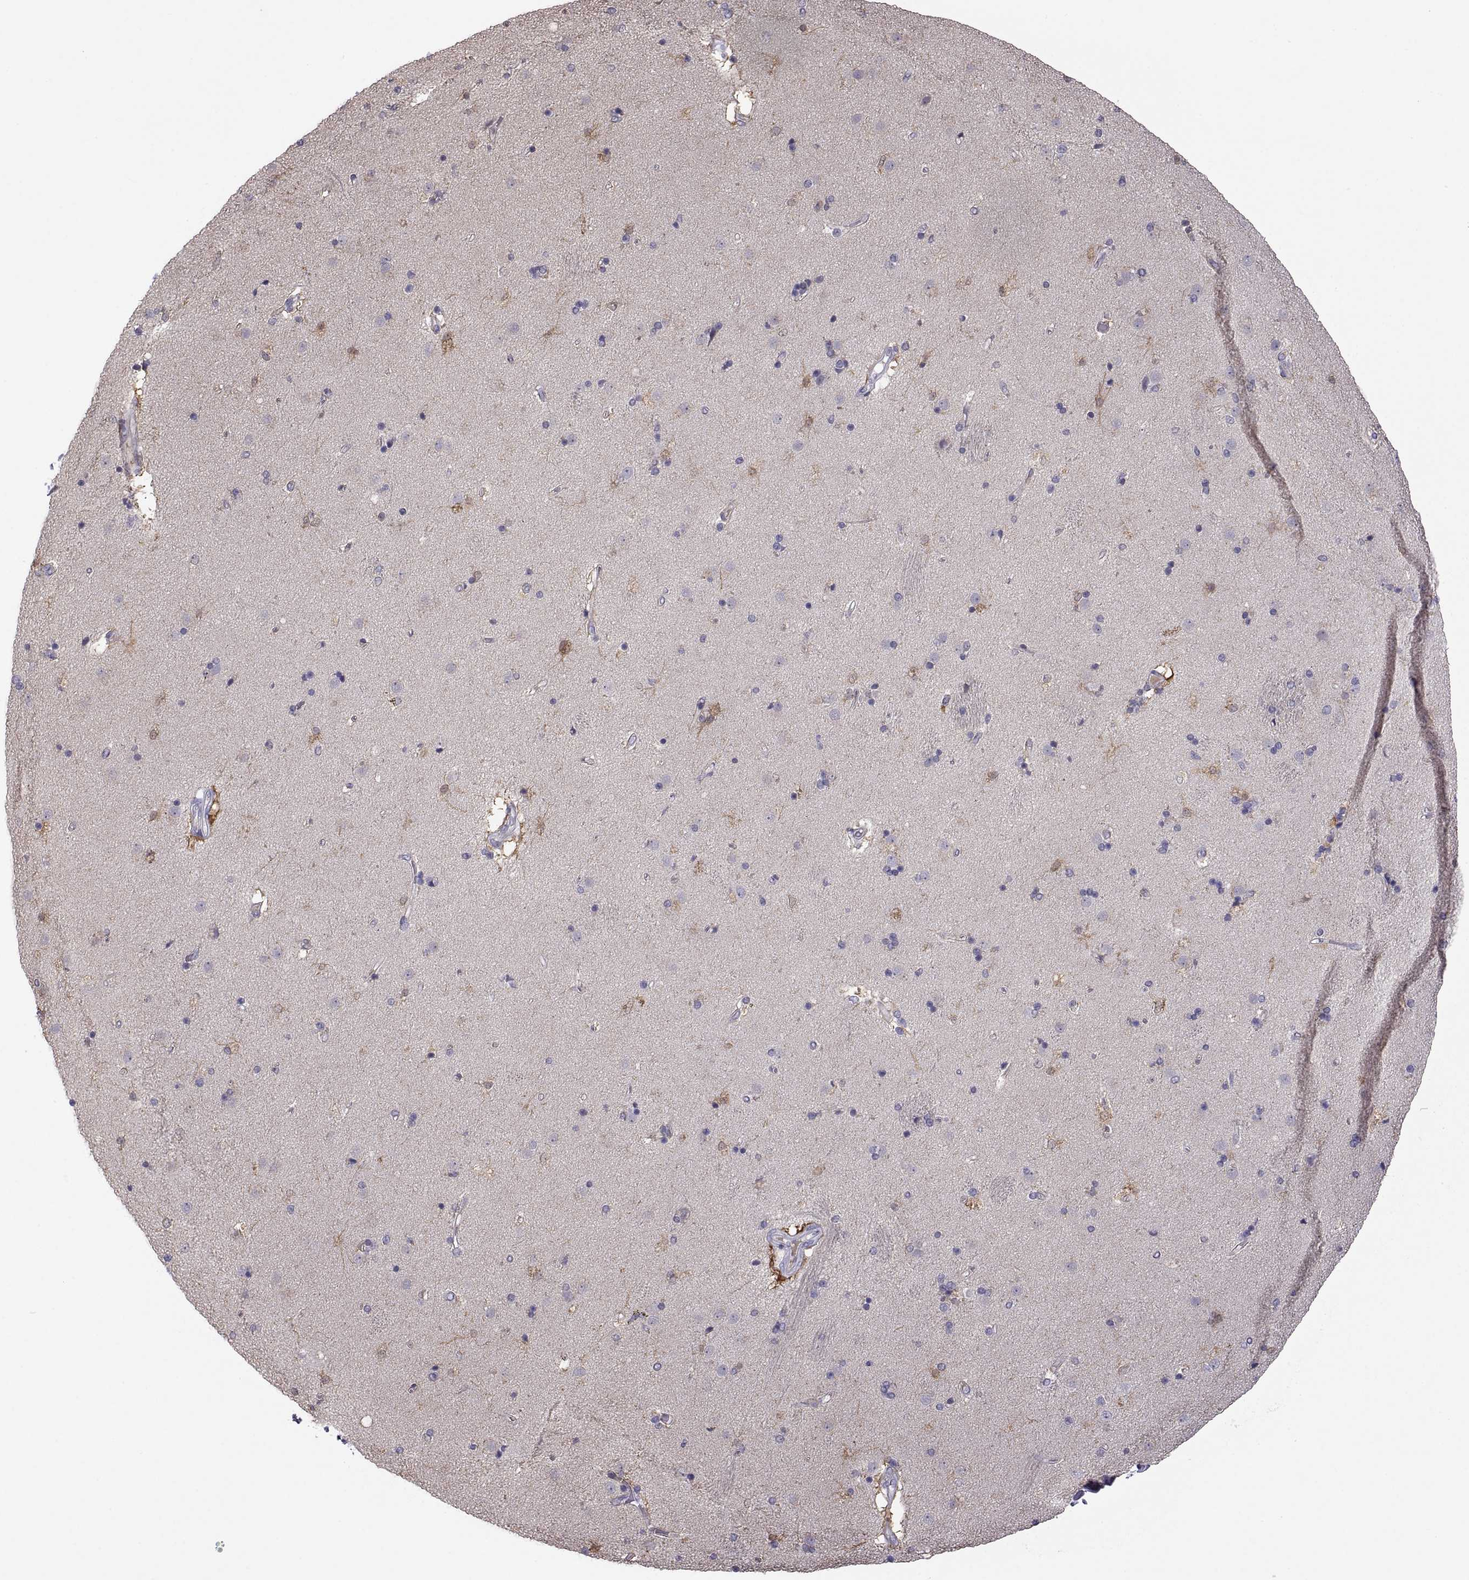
{"staining": {"intensity": "moderate", "quantity": "<25%", "location": "cytoplasmic/membranous"}, "tissue": "caudate", "cell_type": "Glial cells", "image_type": "normal", "snomed": [{"axis": "morphology", "description": "Normal tissue, NOS"}, {"axis": "topography", "description": "Lateral ventricle wall"}], "caption": "Glial cells exhibit low levels of moderate cytoplasmic/membranous positivity in about <25% of cells in unremarkable human caudate.", "gene": "FGF9", "patient": {"sex": "male", "age": 54}}